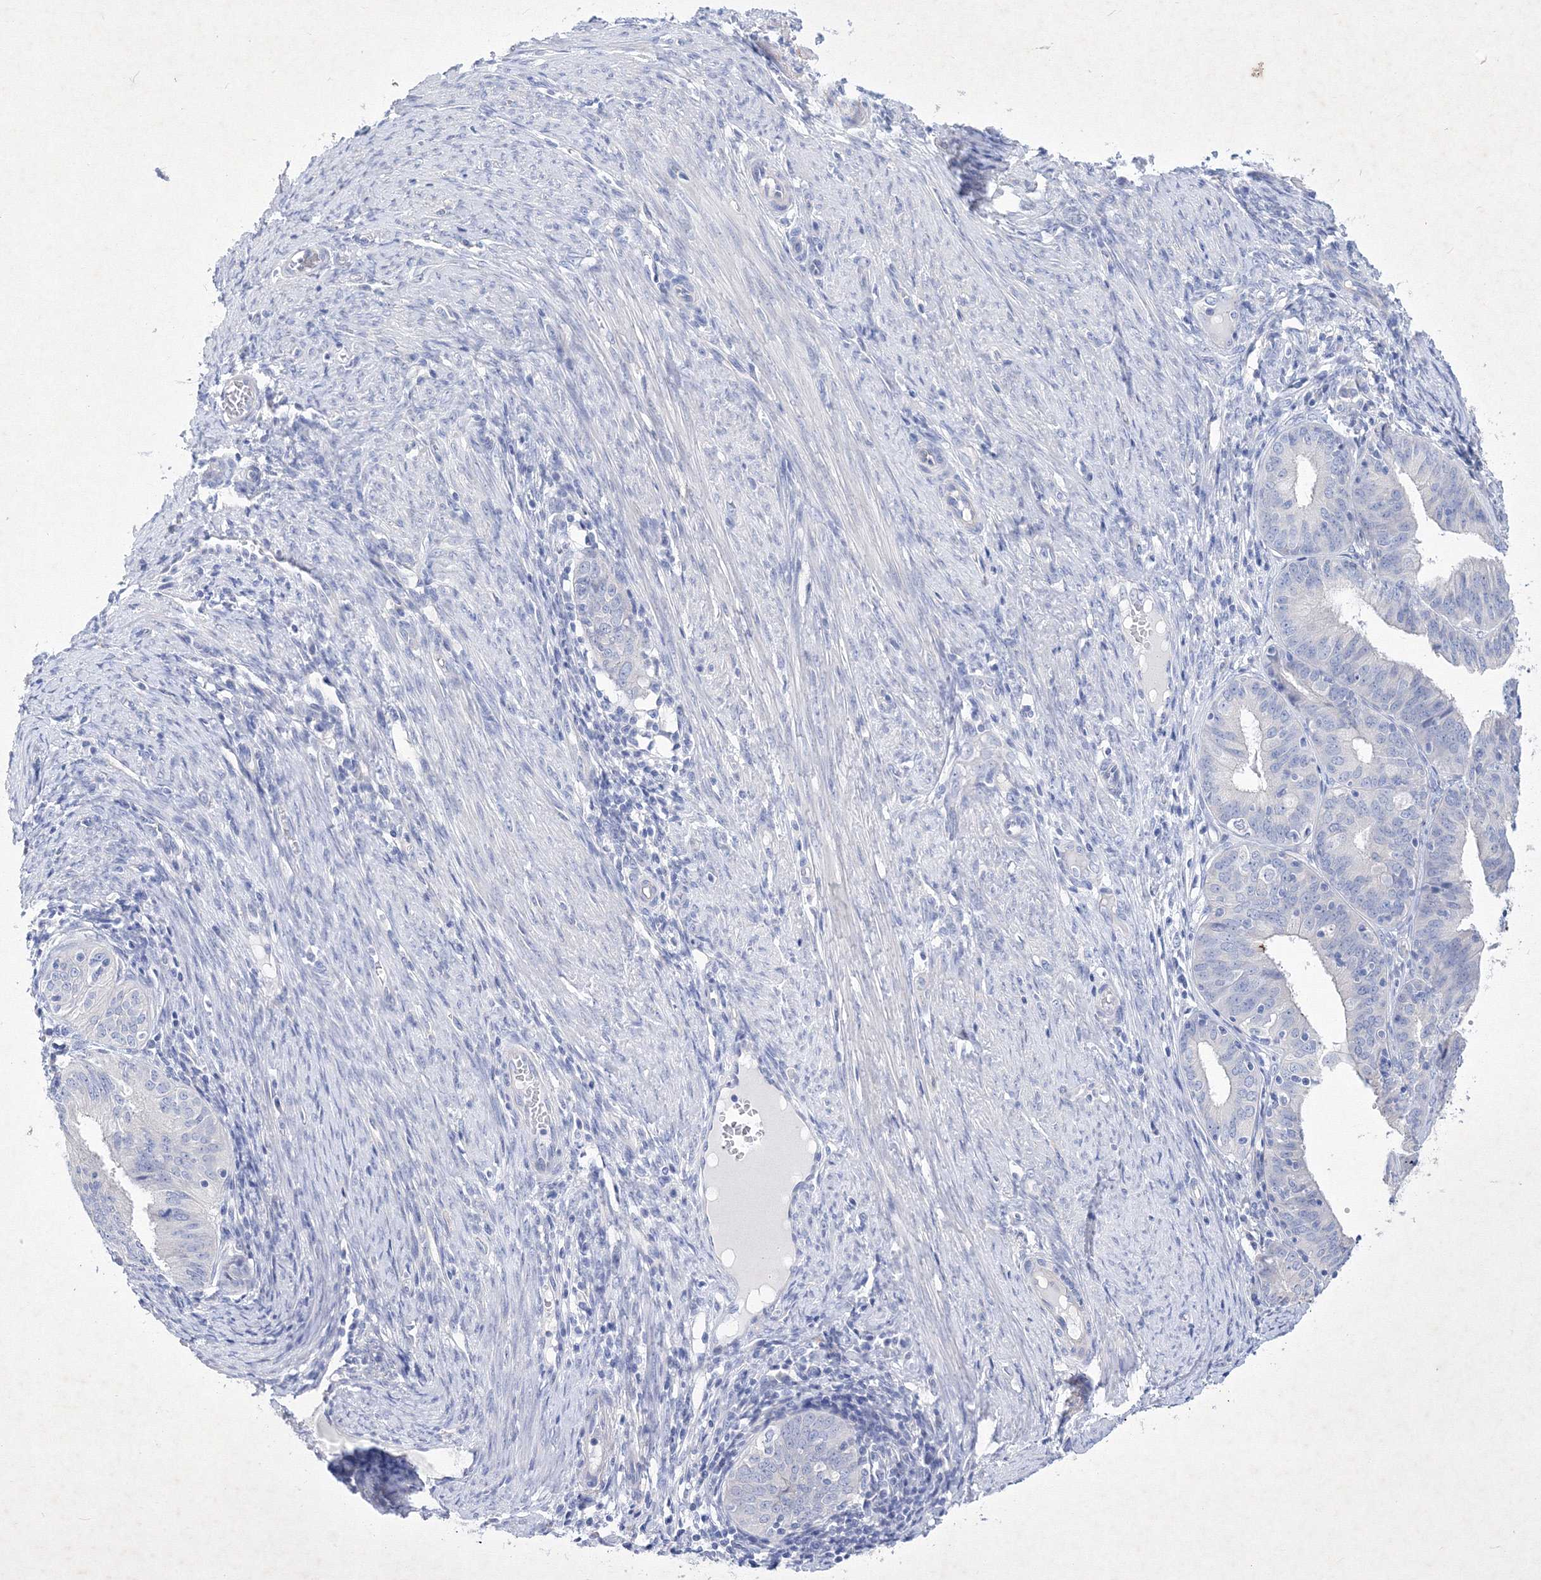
{"staining": {"intensity": "negative", "quantity": "none", "location": "none"}, "tissue": "endometrial cancer", "cell_type": "Tumor cells", "image_type": "cancer", "snomed": [{"axis": "morphology", "description": "Adenocarcinoma, NOS"}, {"axis": "topography", "description": "Endometrium"}], "caption": "IHC micrograph of neoplastic tissue: human adenocarcinoma (endometrial) stained with DAB shows no significant protein staining in tumor cells. The staining is performed using DAB brown chromogen with nuclei counter-stained in using hematoxylin.", "gene": "GPN1", "patient": {"sex": "female", "age": 51}}